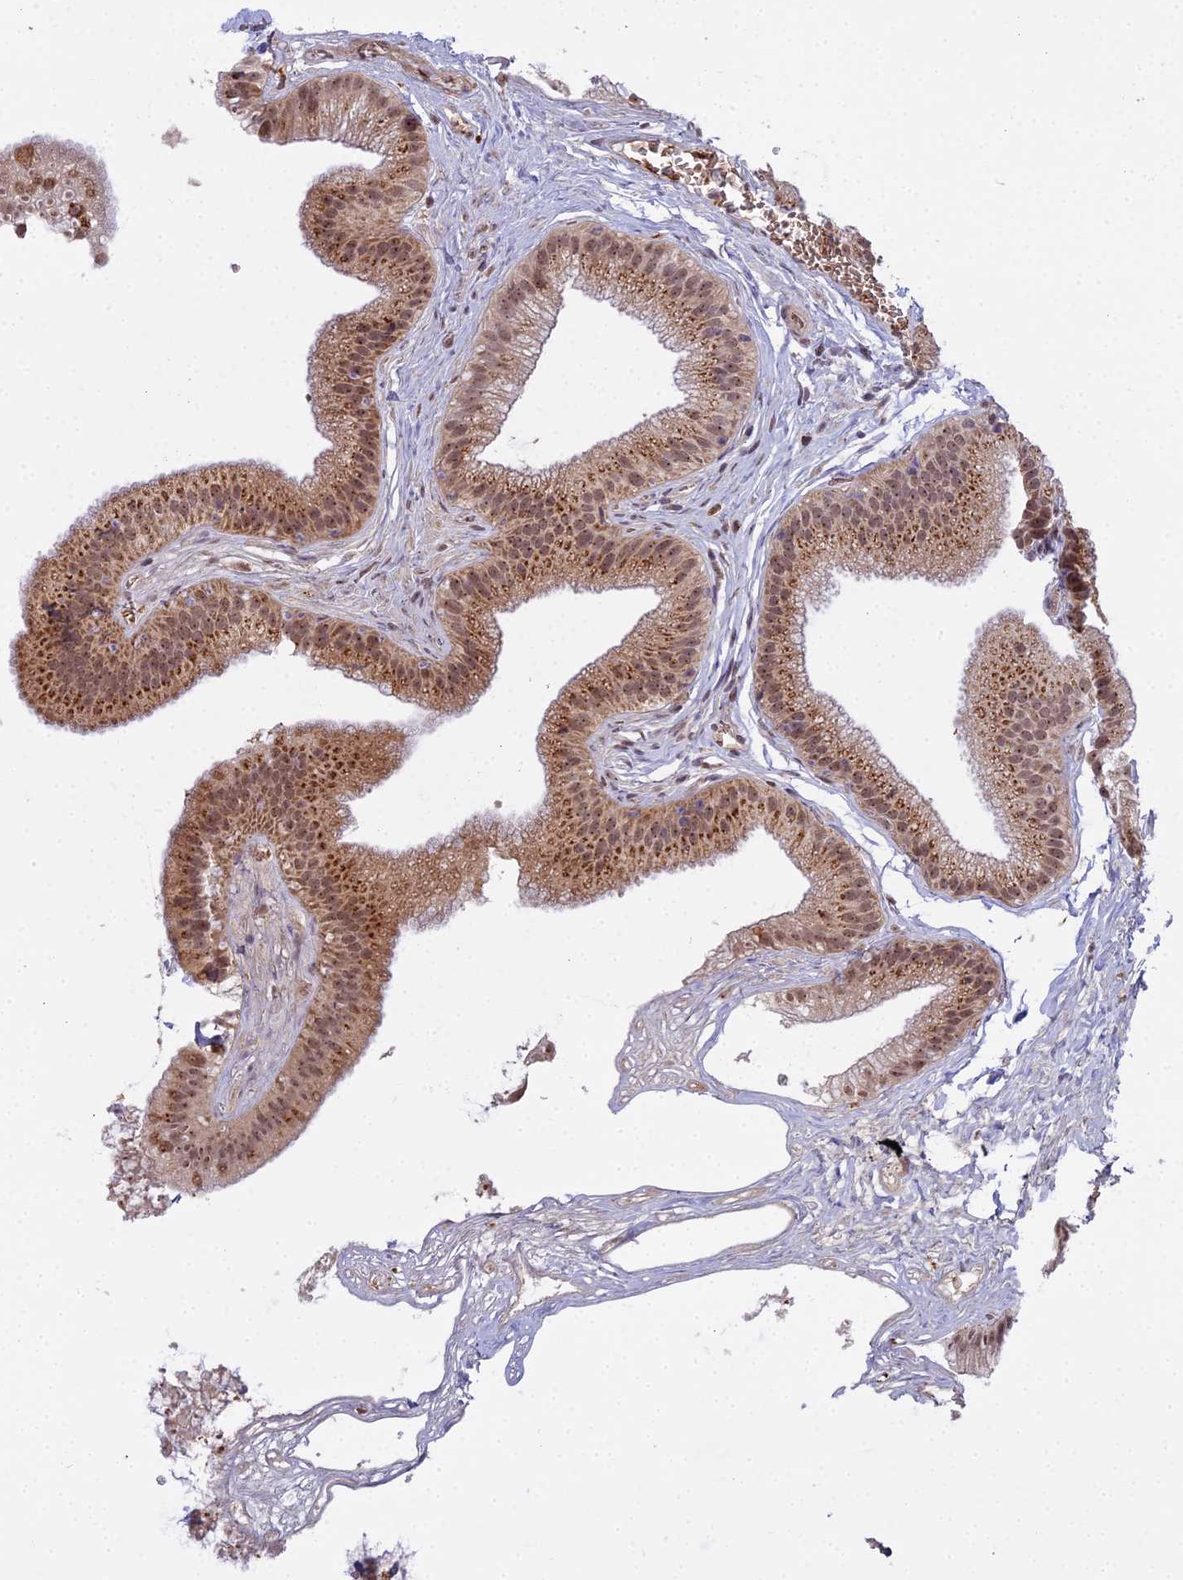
{"staining": {"intensity": "moderate", "quantity": ">75%", "location": "cytoplasmic/membranous,nuclear"}, "tissue": "gallbladder", "cell_type": "Glandular cells", "image_type": "normal", "snomed": [{"axis": "morphology", "description": "Normal tissue, NOS"}, {"axis": "topography", "description": "Gallbladder"}], "caption": "Protein expression by immunohistochemistry demonstrates moderate cytoplasmic/membranous,nuclear expression in approximately >75% of glandular cells in unremarkable gallbladder.", "gene": "MEOX1", "patient": {"sex": "female", "age": 54}}